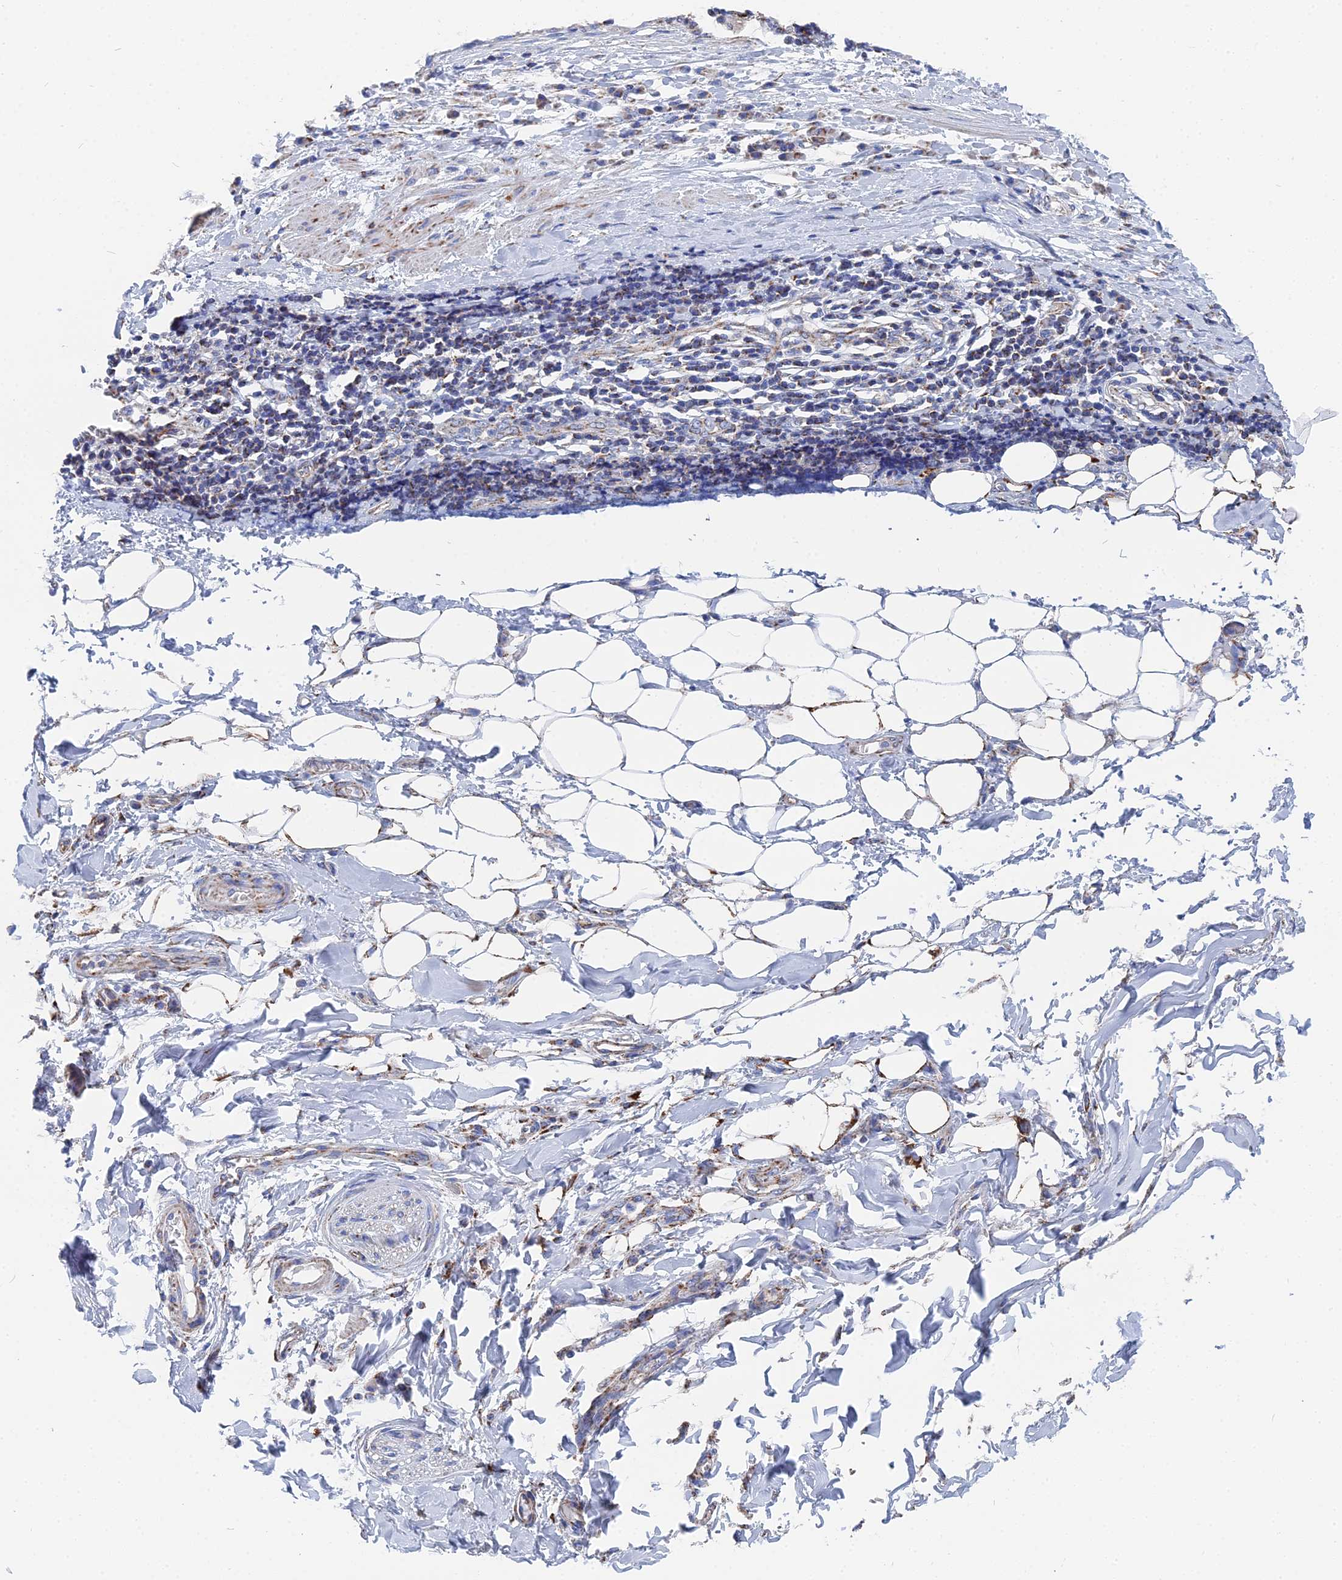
{"staining": {"intensity": "weak", "quantity": "25%-75%", "location": "cytoplasmic/membranous"}, "tissue": "adipose tissue", "cell_type": "Adipocytes", "image_type": "normal", "snomed": [{"axis": "morphology", "description": "Normal tissue, NOS"}, {"axis": "morphology", "description": "Adenocarcinoma, NOS"}, {"axis": "topography", "description": "Esophagus"}], "caption": "Protein expression analysis of normal adipose tissue reveals weak cytoplasmic/membranous staining in about 25%-75% of adipocytes. Immunohistochemistry stains the protein in brown and the nuclei are stained blue.", "gene": "IFT80", "patient": {"sex": "male", "age": 62}}